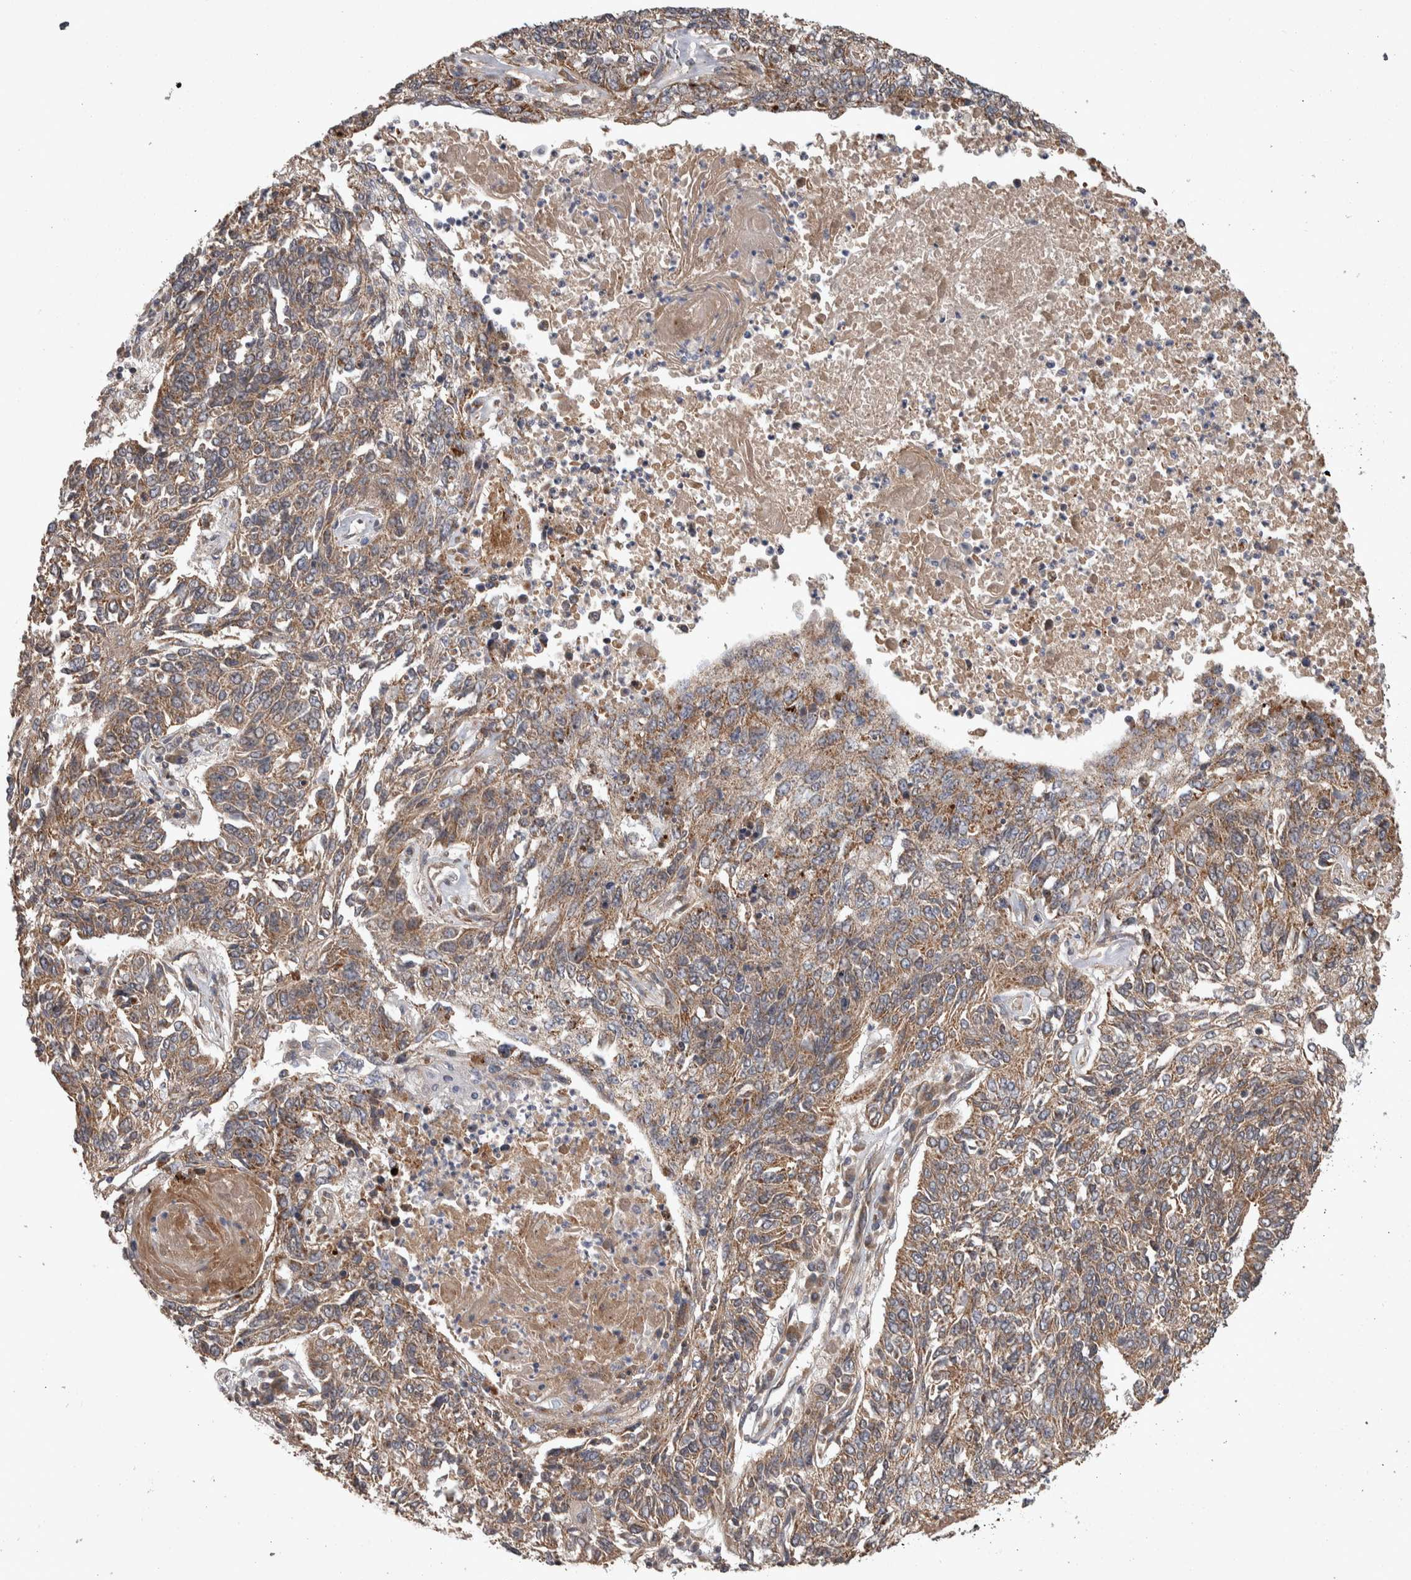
{"staining": {"intensity": "moderate", "quantity": ">75%", "location": "cytoplasmic/membranous"}, "tissue": "lung cancer", "cell_type": "Tumor cells", "image_type": "cancer", "snomed": [{"axis": "morphology", "description": "Normal tissue, NOS"}, {"axis": "morphology", "description": "Squamous cell carcinoma, NOS"}, {"axis": "topography", "description": "Cartilage tissue"}, {"axis": "topography", "description": "Bronchus"}, {"axis": "topography", "description": "Lung"}], "caption": "Squamous cell carcinoma (lung) stained for a protein displays moderate cytoplasmic/membranous positivity in tumor cells.", "gene": "SCO1", "patient": {"sex": "female", "age": 49}}